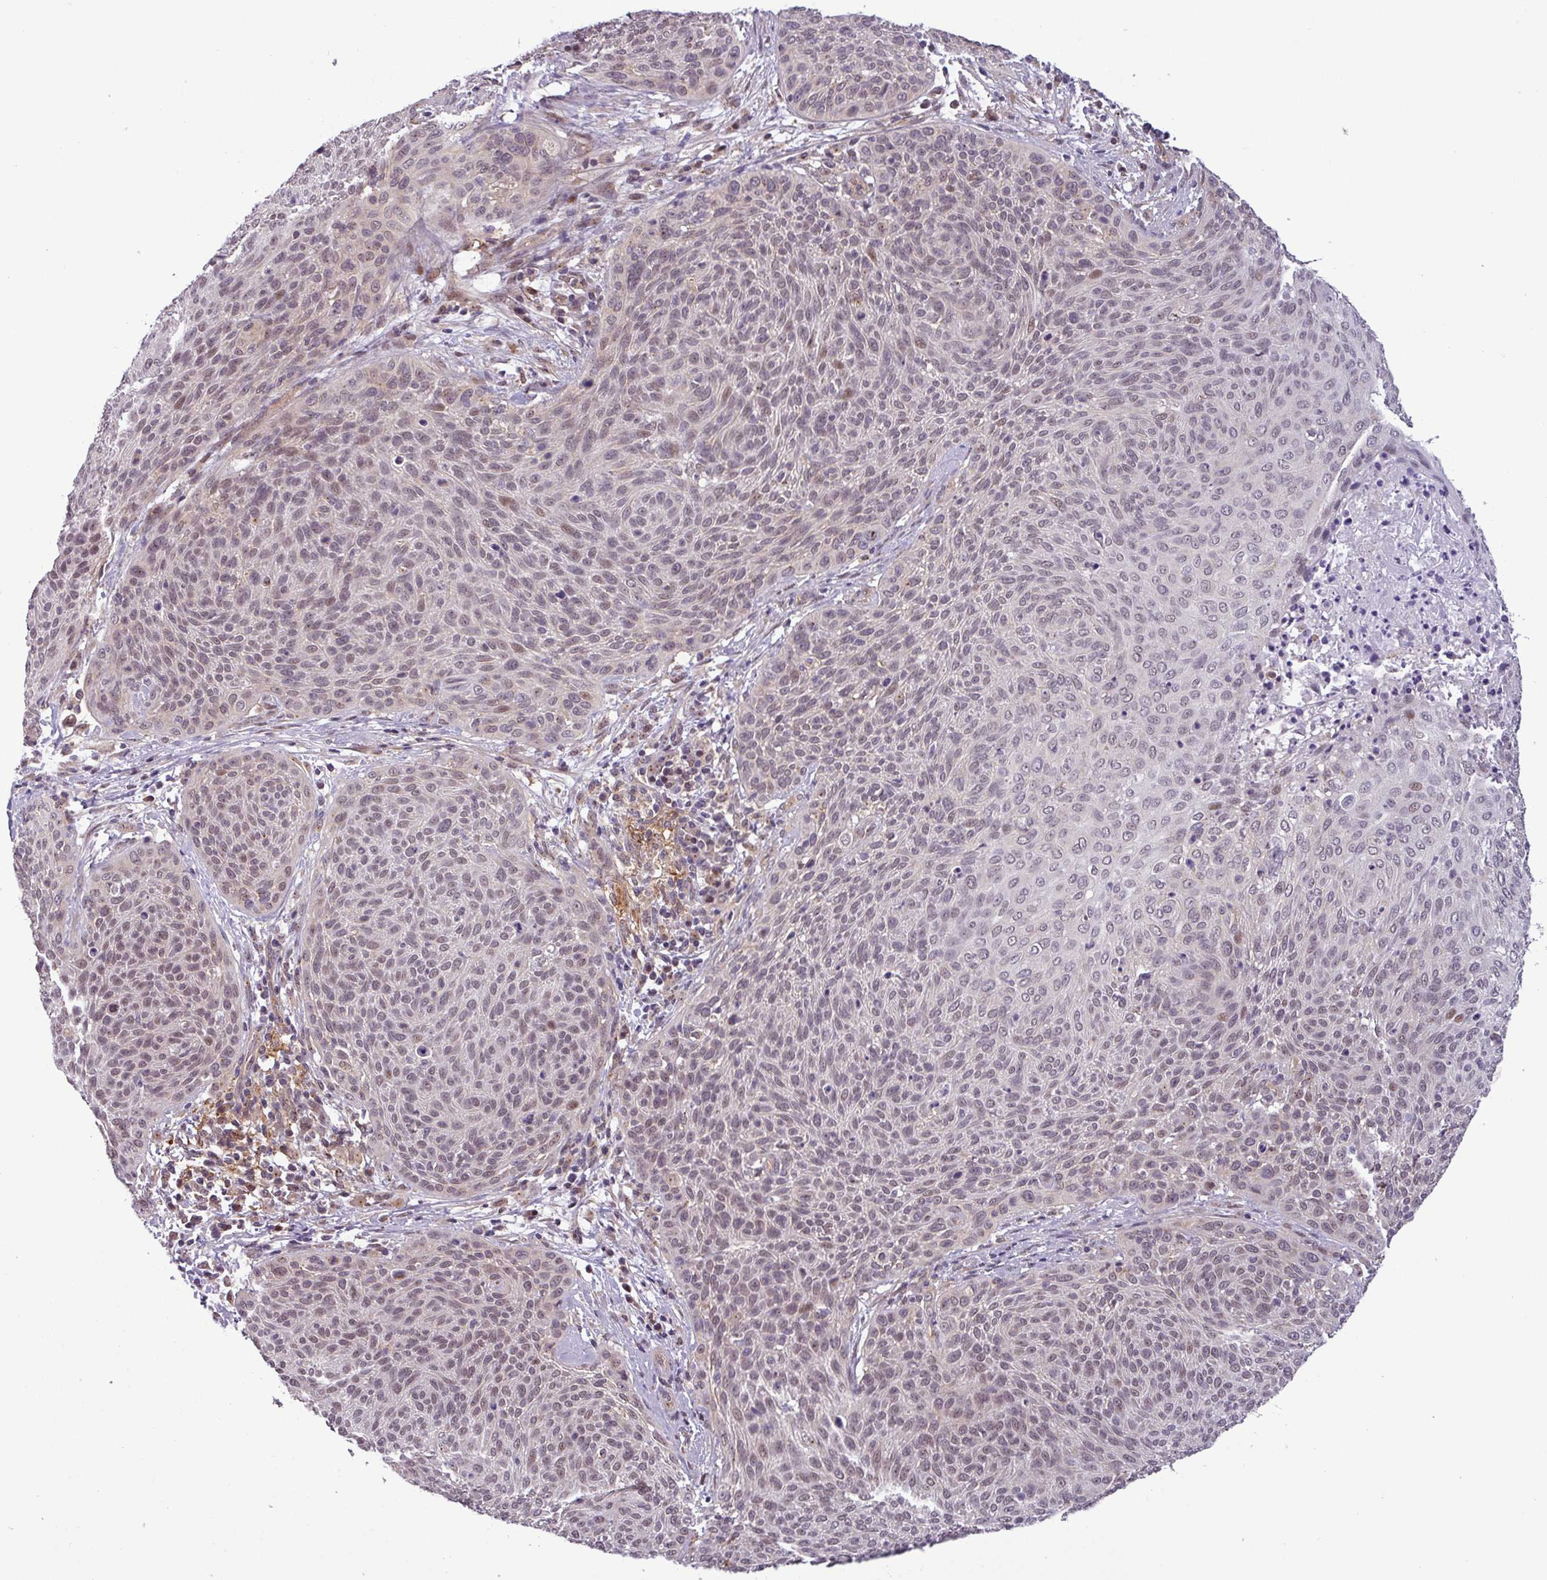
{"staining": {"intensity": "weak", "quantity": "25%-75%", "location": "nuclear"}, "tissue": "cervical cancer", "cell_type": "Tumor cells", "image_type": "cancer", "snomed": [{"axis": "morphology", "description": "Squamous cell carcinoma, NOS"}, {"axis": "topography", "description": "Cervix"}], "caption": "The image shows staining of cervical cancer (squamous cell carcinoma), revealing weak nuclear protein expression (brown color) within tumor cells.", "gene": "NPFFR1", "patient": {"sex": "female", "age": 31}}